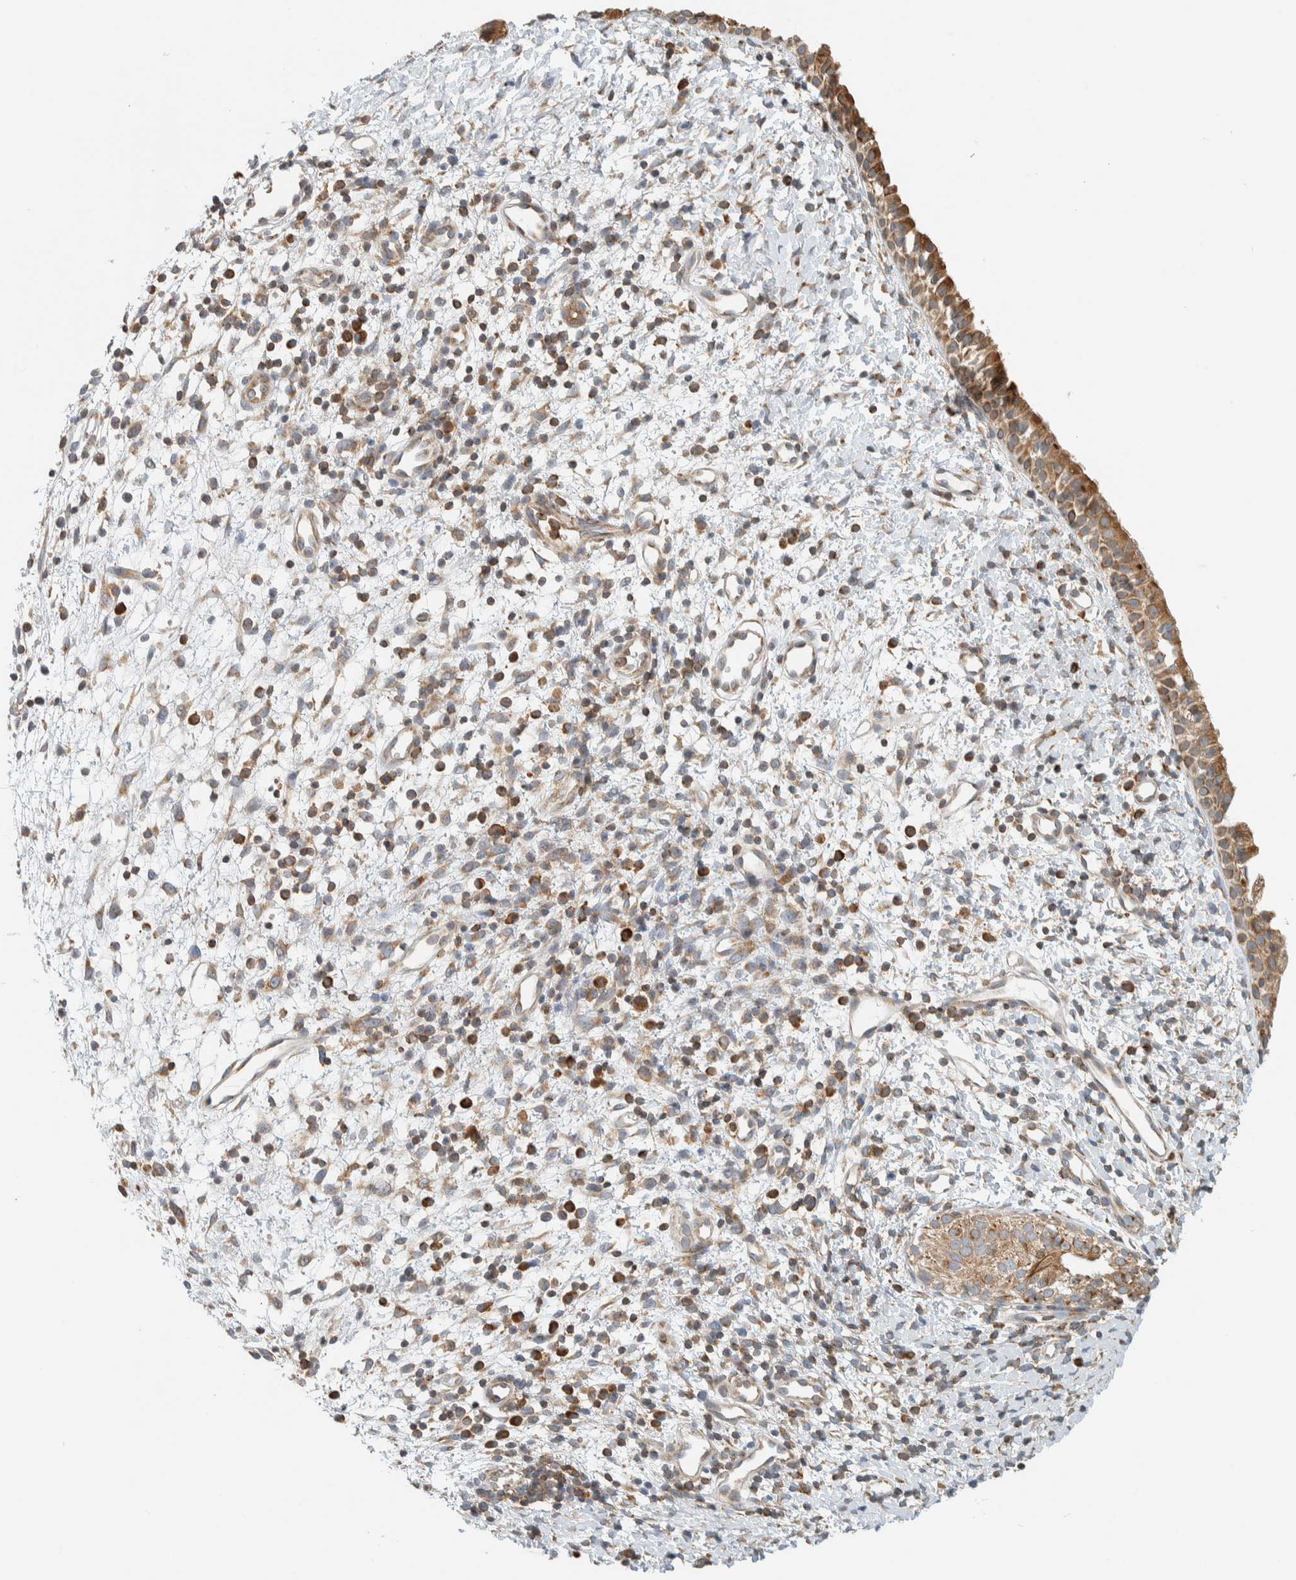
{"staining": {"intensity": "moderate", "quantity": ">75%", "location": "cytoplasmic/membranous"}, "tissue": "nasopharynx", "cell_type": "Respiratory epithelial cells", "image_type": "normal", "snomed": [{"axis": "morphology", "description": "Normal tissue, NOS"}, {"axis": "topography", "description": "Nasopharynx"}], "caption": "Unremarkable nasopharynx was stained to show a protein in brown. There is medium levels of moderate cytoplasmic/membranous positivity in approximately >75% of respiratory epithelial cells. (Brightfield microscopy of DAB IHC at high magnification).", "gene": "CCDC57", "patient": {"sex": "male", "age": 22}}